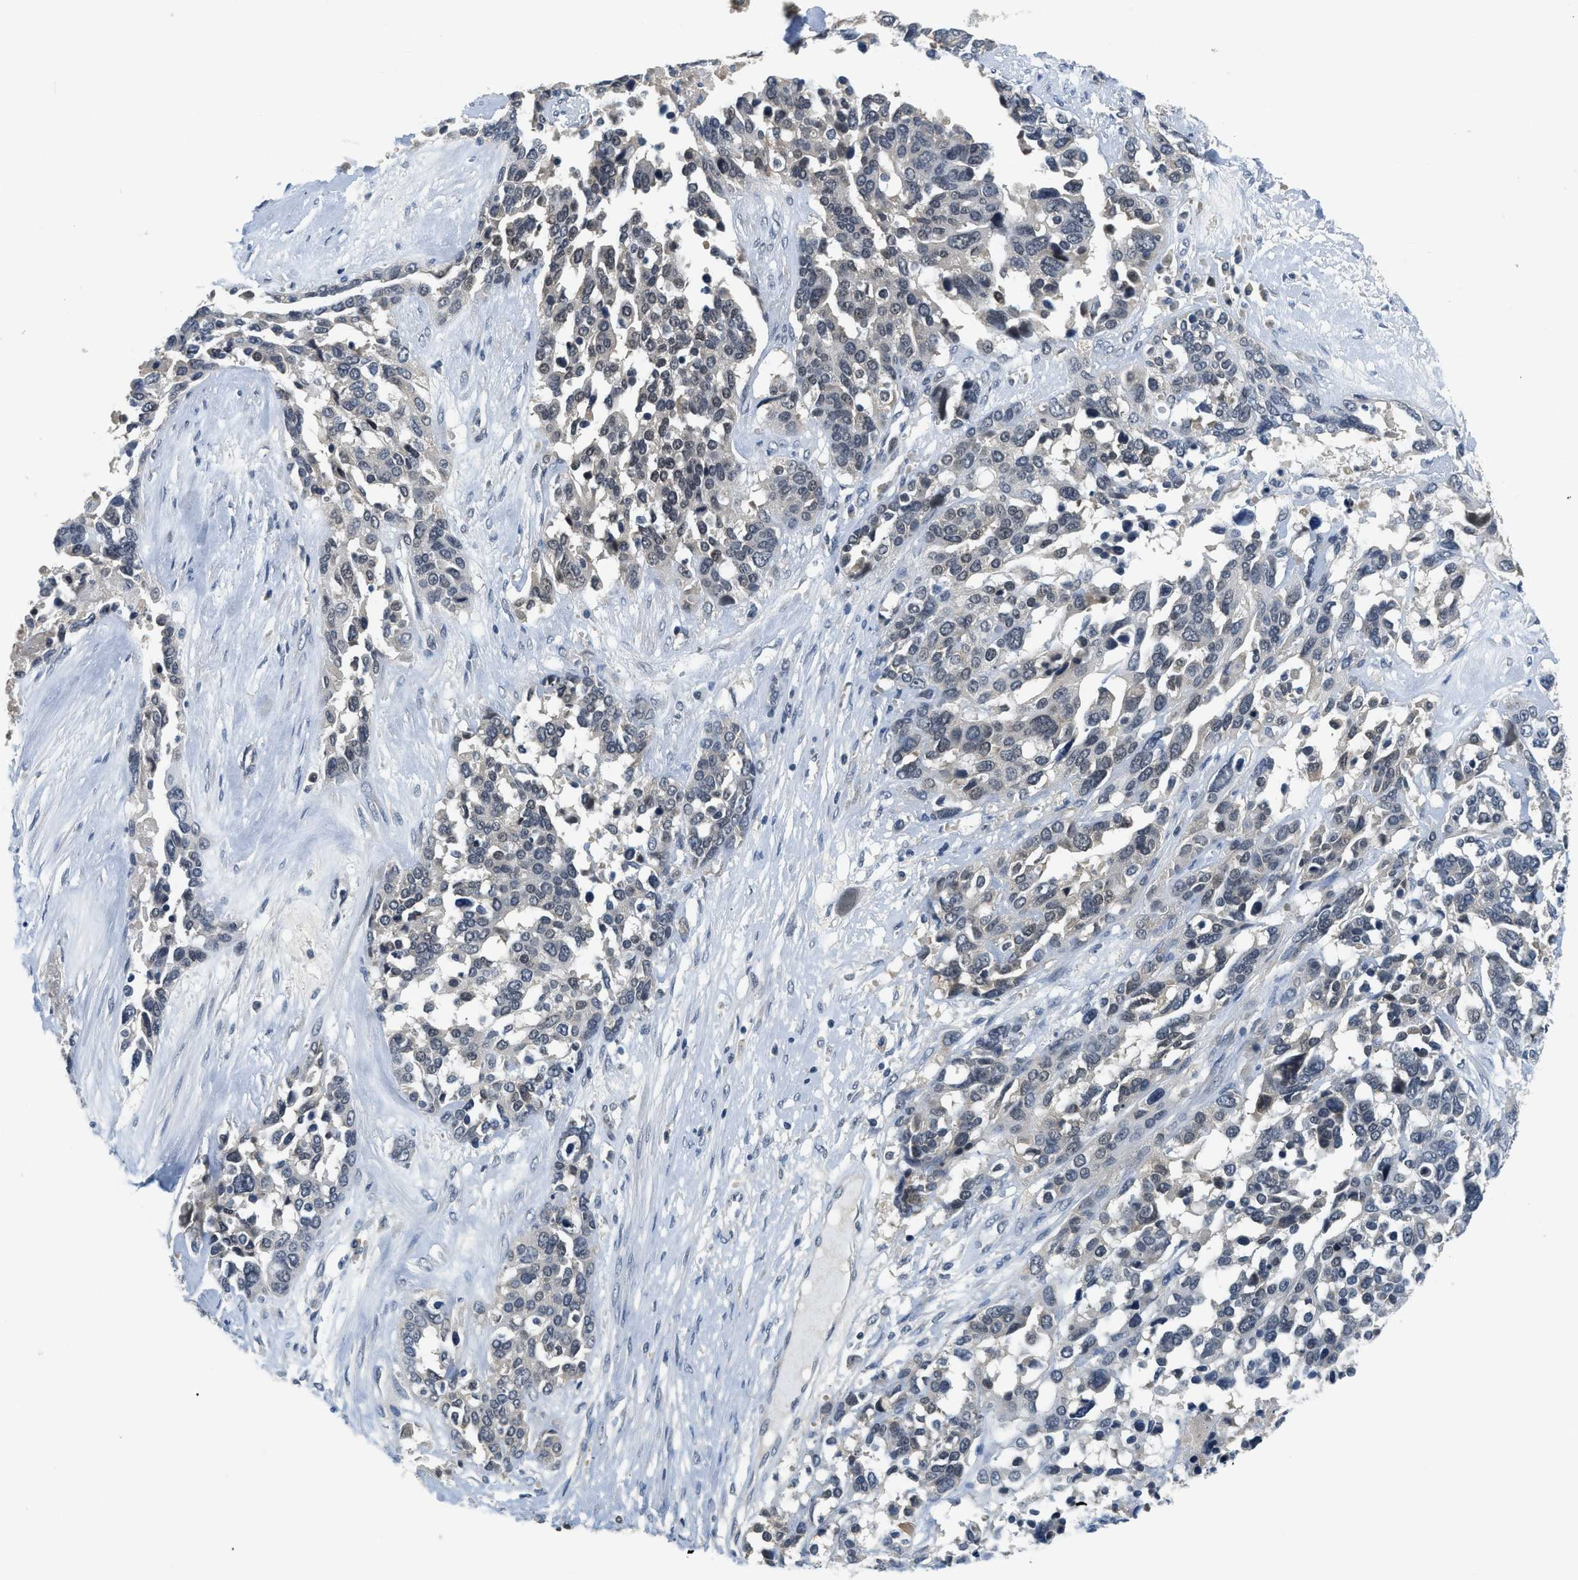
{"staining": {"intensity": "weak", "quantity": "<25%", "location": "nuclear"}, "tissue": "ovarian cancer", "cell_type": "Tumor cells", "image_type": "cancer", "snomed": [{"axis": "morphology", "description": "Cystadenocarcinoma, serous, NOS"}, {"axis": "topography", "description": "Ovary"}], "caption": "An IHC photomicrograph of ovarian cancer (serous cystadenocarcinoma) is shown. There is no staining in tumor cells of ovarian cancer (serous cystadenocarcinoma).", "gene": "MZF1", "patient": {"sex": "female", "age": 44}}